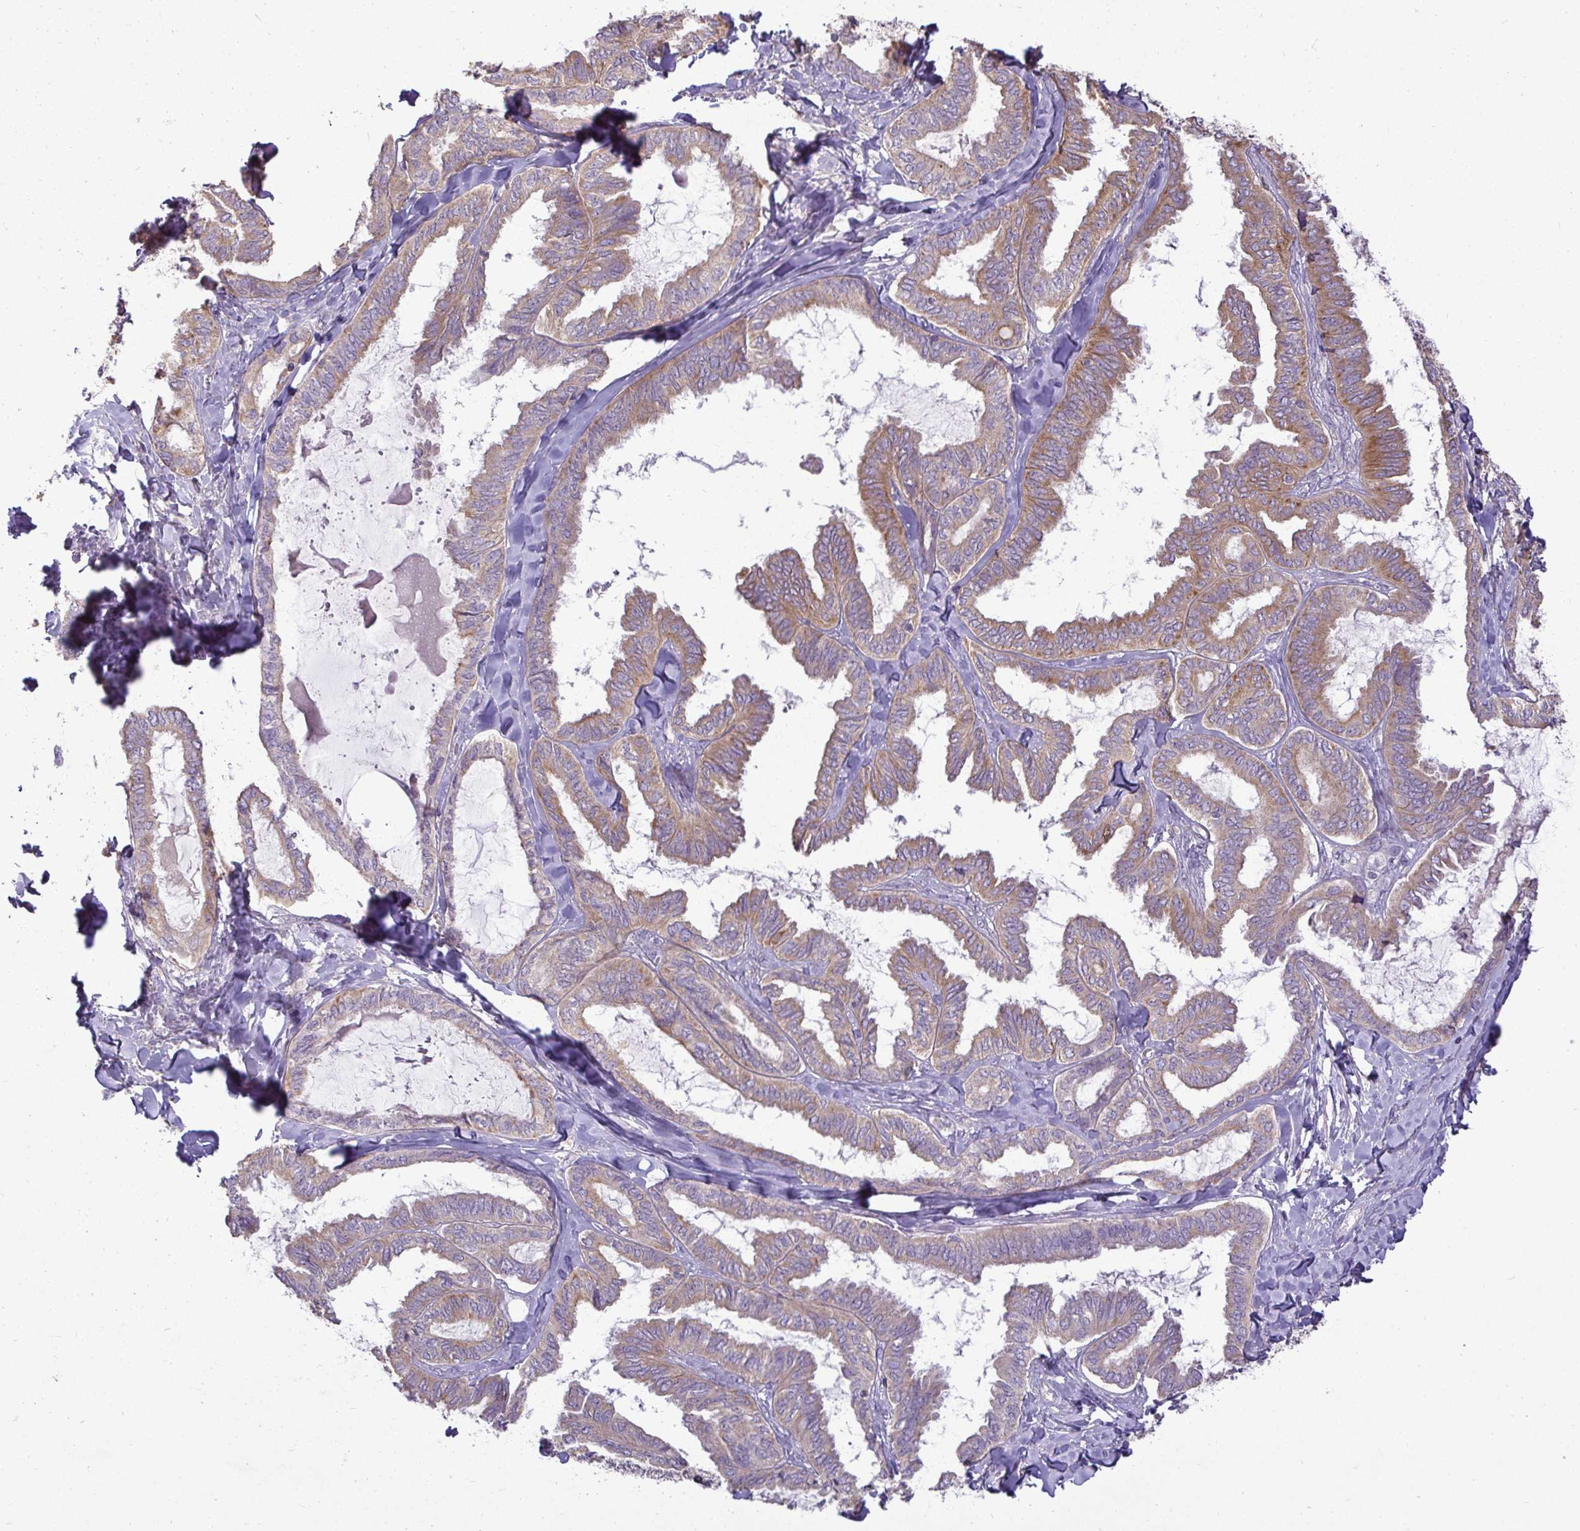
{"staining": {"intensity": "moderate", "quantity": "25%-75%", "location": "cytoplasmic/membranous"}, "tissue": "ovarian cancer", "cell_type": "Tumor cells", "image_type": "cancer", "snomed": [{"axis": "morphology", "description": "Carcinoma, endometroid"}, {"axis": "topography", "description": "Ovary"}], "caption": "Immunohistochemistry (IHC) histopathology image of ovarian endometroid carcinoma stained for a protein (brown), which exhibits medium levels of moderate cytoplasmic/membranous positivity in about 25%-75% of tumor cells.", "gene": "STRIP1", "patient": {"sex": "female", "age": 70}}